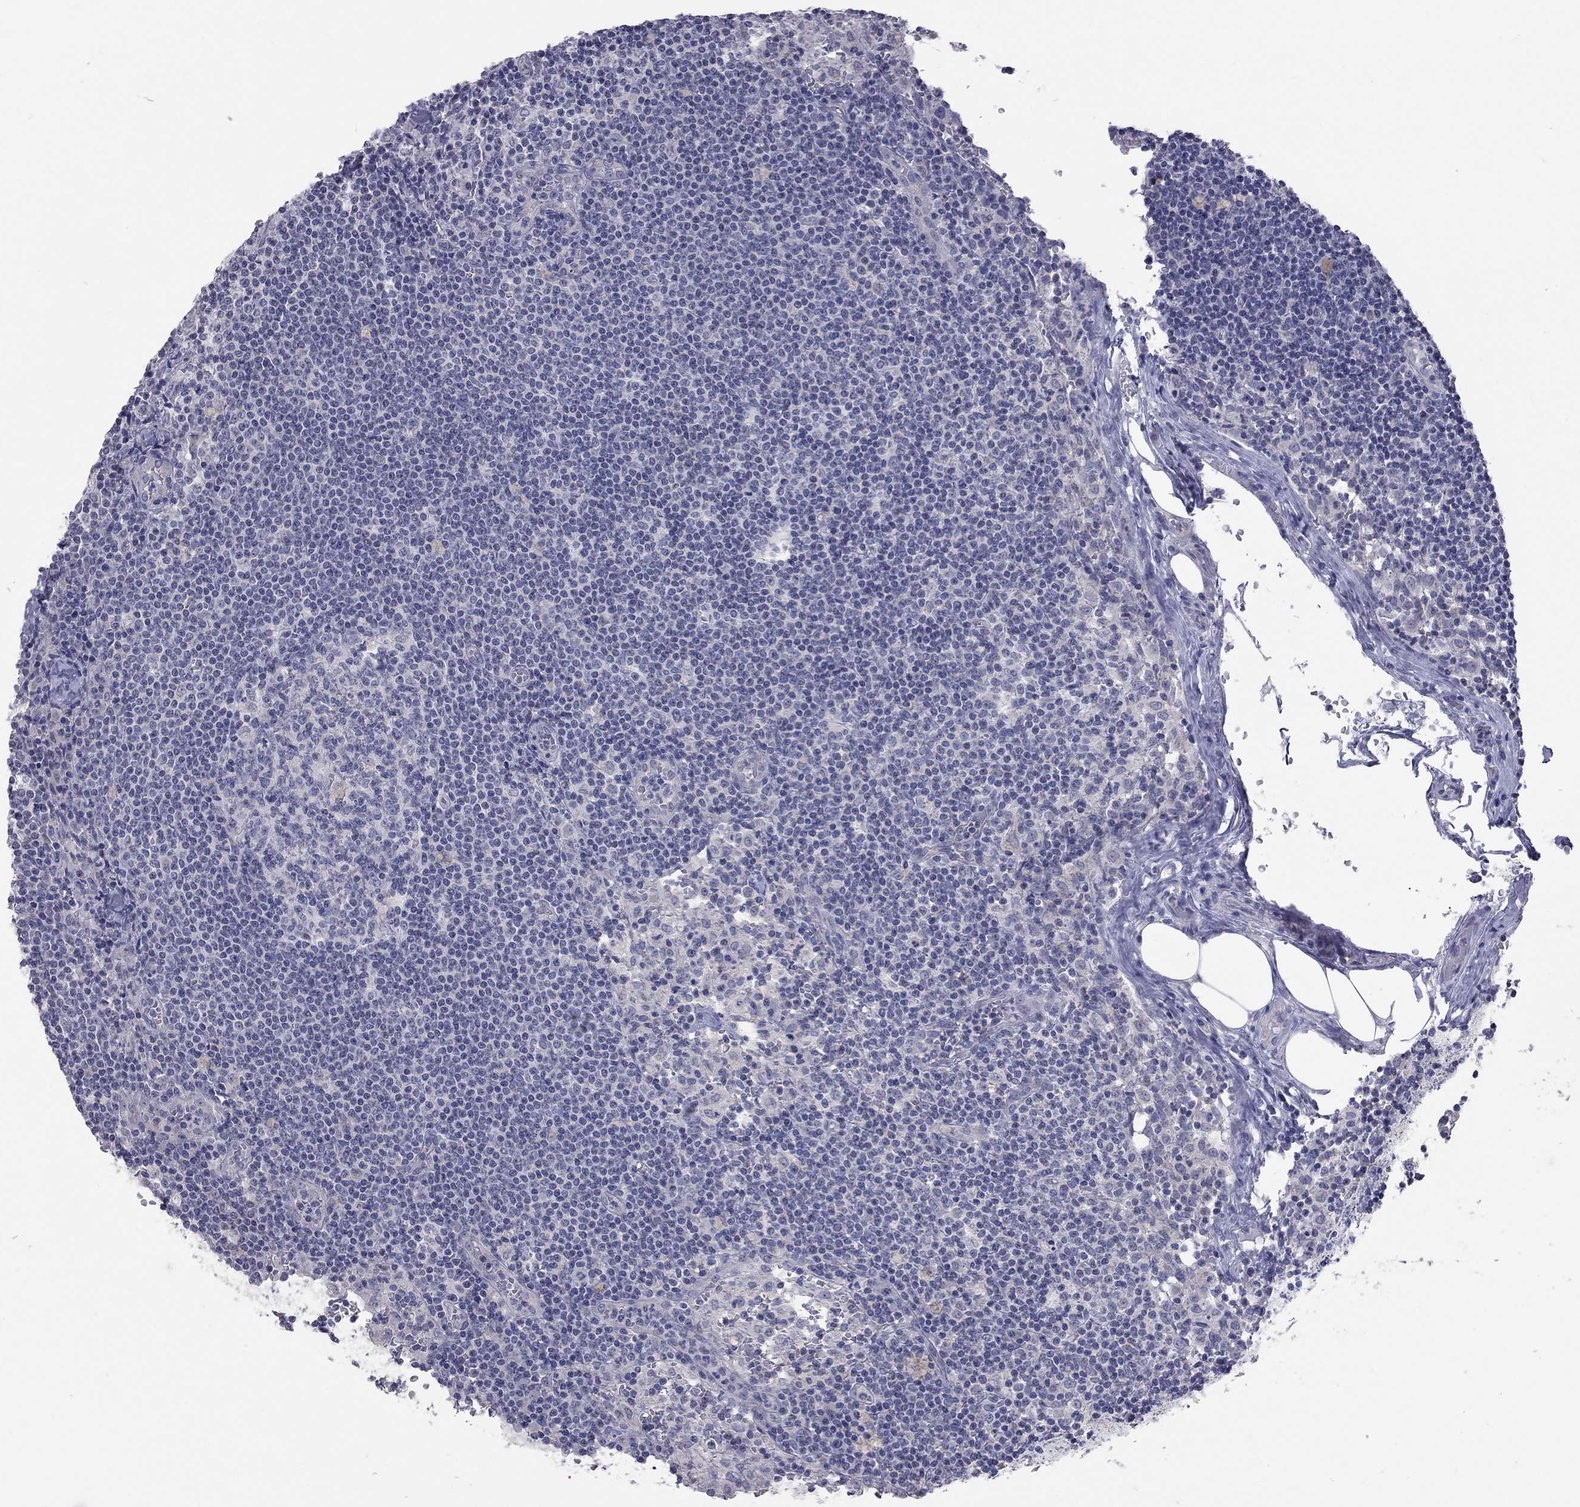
{"staining": {"intensity": "negative", "quantity": "none", "location": "none"}, "tissue": "lymph node", "cell_type": "Germinal center cells", "image_type": "normal", "snomed": [{"axis": "morphology", "description": "Normal tissue, NOS"}, {"axis": "topography", "description": "Lymph node"}], "caption": "Immunohistochemical staining of unremarkable lymph node displays no significant expression in germinal center cells.", "gene": "OPRK1", "patient": {"sex": "male", "age": 62}}